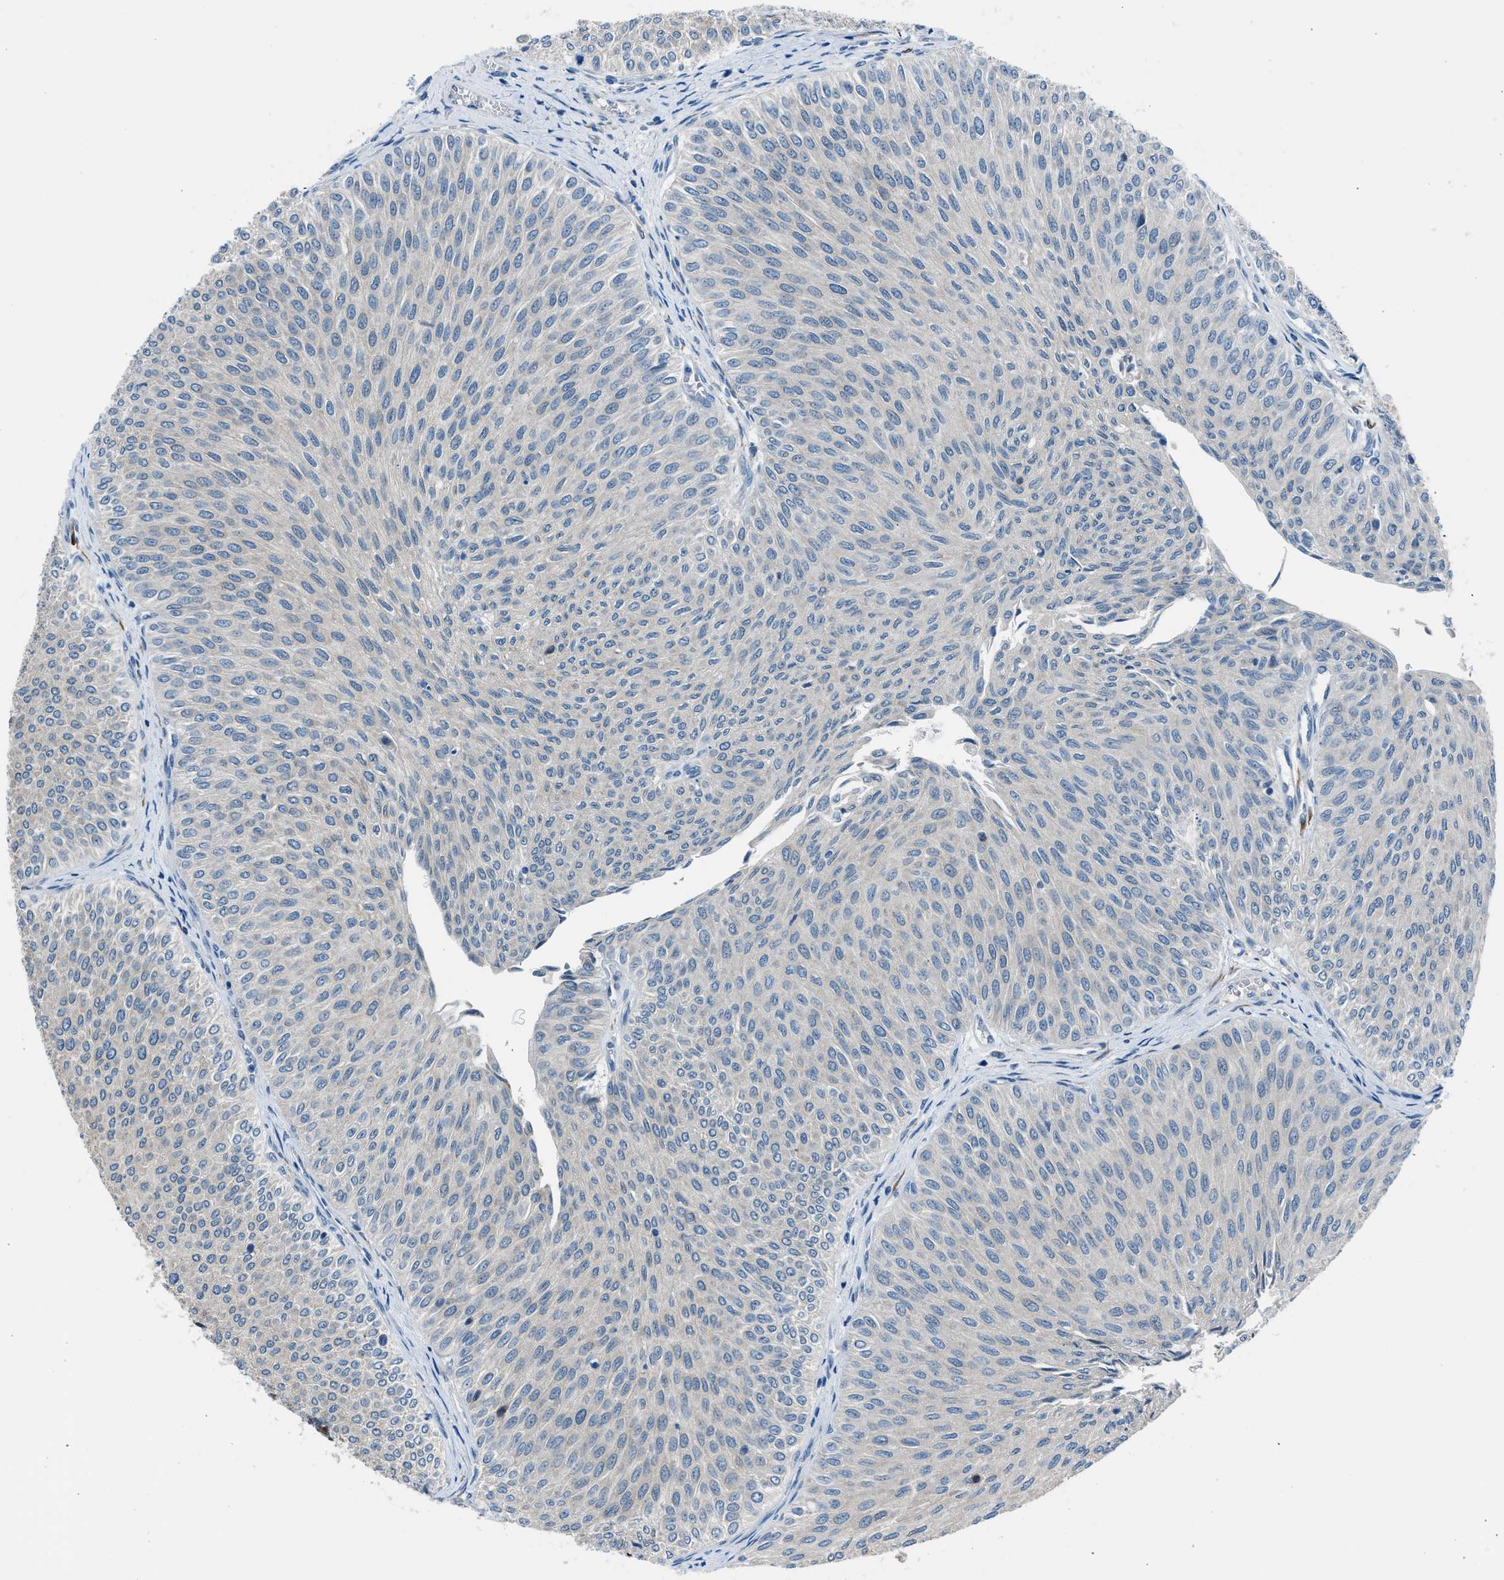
{"staining": {"intensity": "negative", "quantity": "none", "location": "none"}, "tissue": "urothelial cancer", "cell_type": "Tumor cells", "image_type": "cancer", "snomed": [{"axis": "morphology", "description": "Urothelial carcinoma, Low grade"}, {"axis": "topography", "description": "Urinary bladder"}], "caption": "Image shows no protein staining in tumor cells of low-grade urothelial carcinoma tissue.", "gene": "RNF41", "patient": {"sex": "male", "age": 78}}